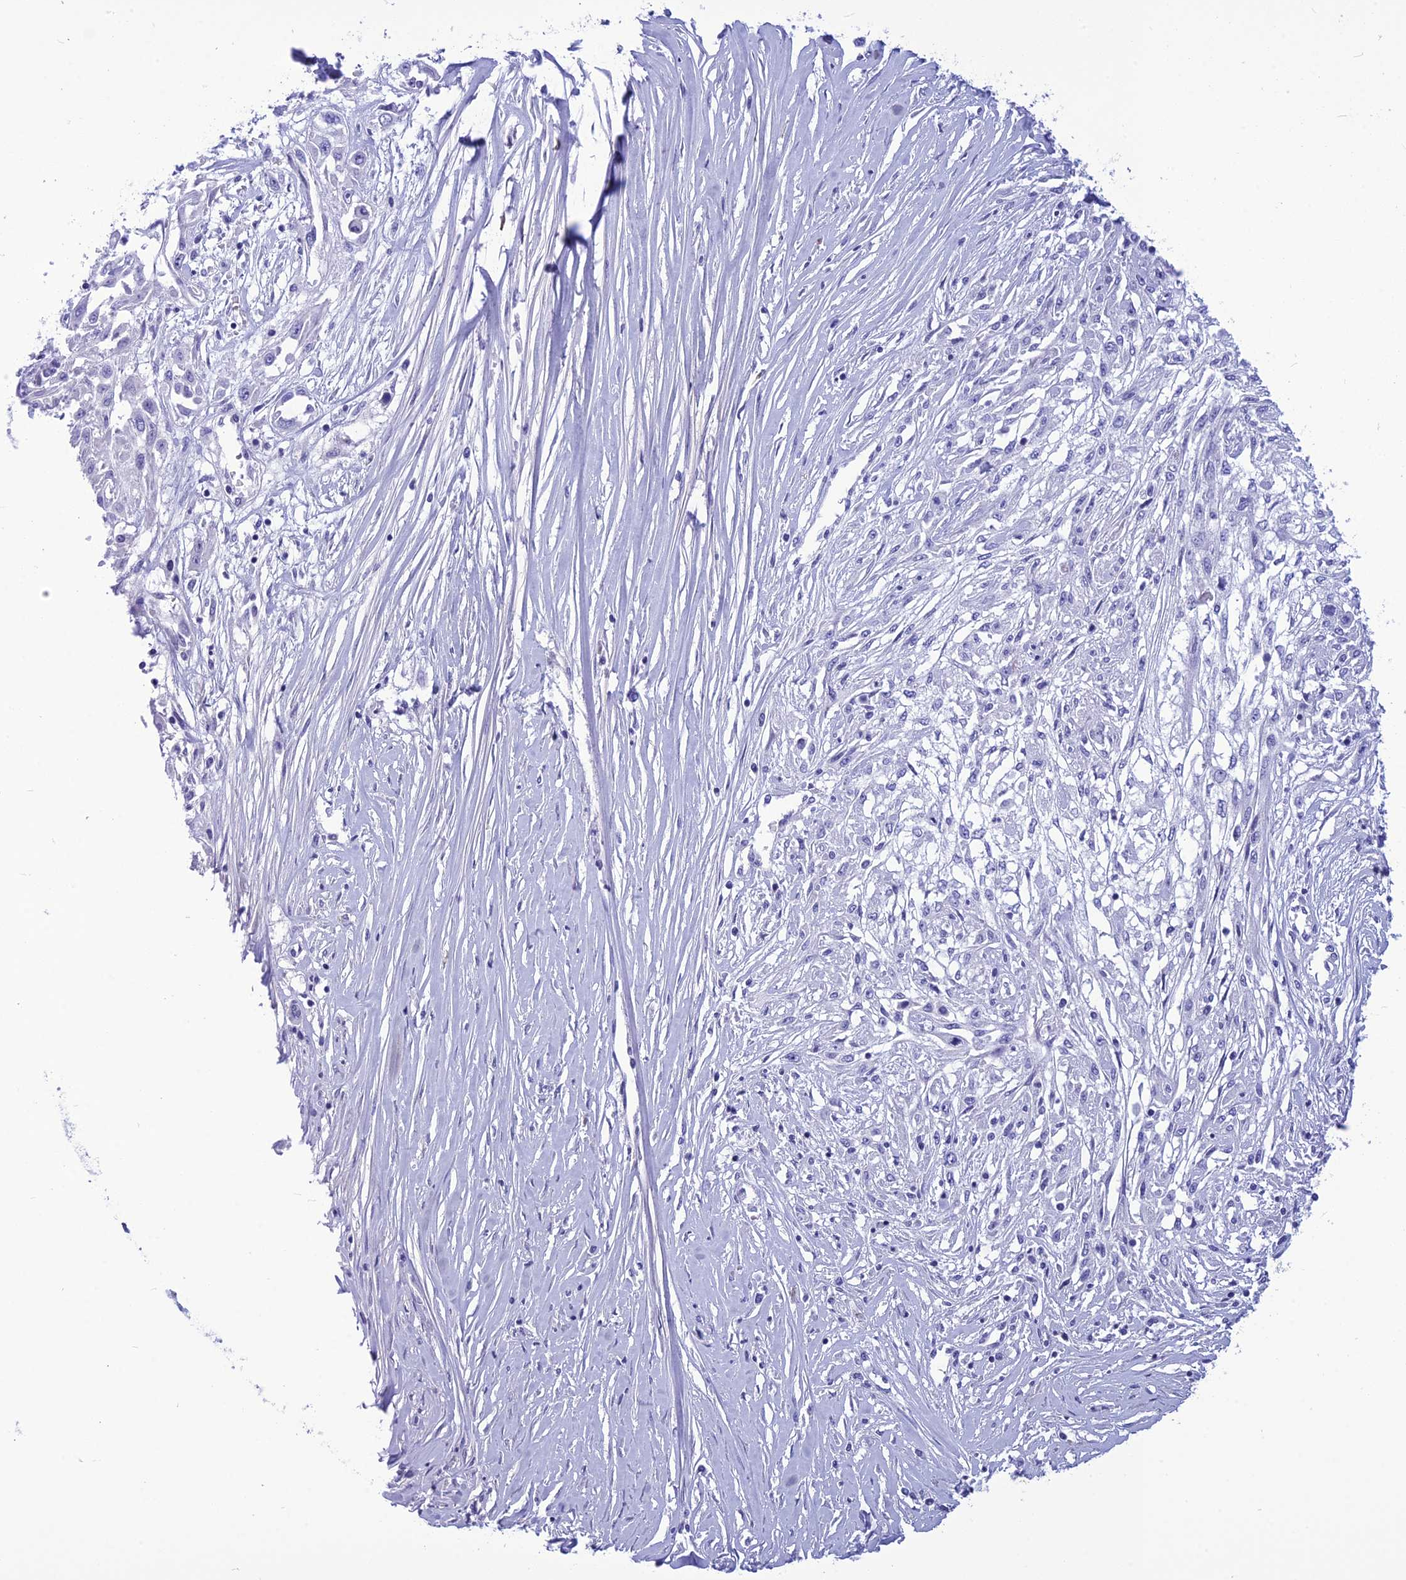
{"staining": {"intensity": "negative", "quantity": "none", "location": "none"}, "tissue": "skin cancer", "cell_type": "Tumor cells", "image_type": "cancer", "snomed": [{"axis": "morphology", "description": "Squamous cell carcinoma, NOS"}, {"axis": "morphology", "description": "Squamous cell carcinoma, metastatic, NOS"}, {"axis": "topography", "description": "Skin"}, {"axis": "topography", "description": "Lymph node"}], "caption": "This photomicrograph is of skin cancer (squamous cell carcinoma) stained with immunohistochemistry to label a protein in brown with the nuclei are counter-stained blue. There is no staining in tumor cells. Brightfield microscopy of IHC stained with DAB (brown) and hematoxylin (blue), captured at high magnification.", "gene": "BBS2", "patient": {"sex": "male", "age": 75}}